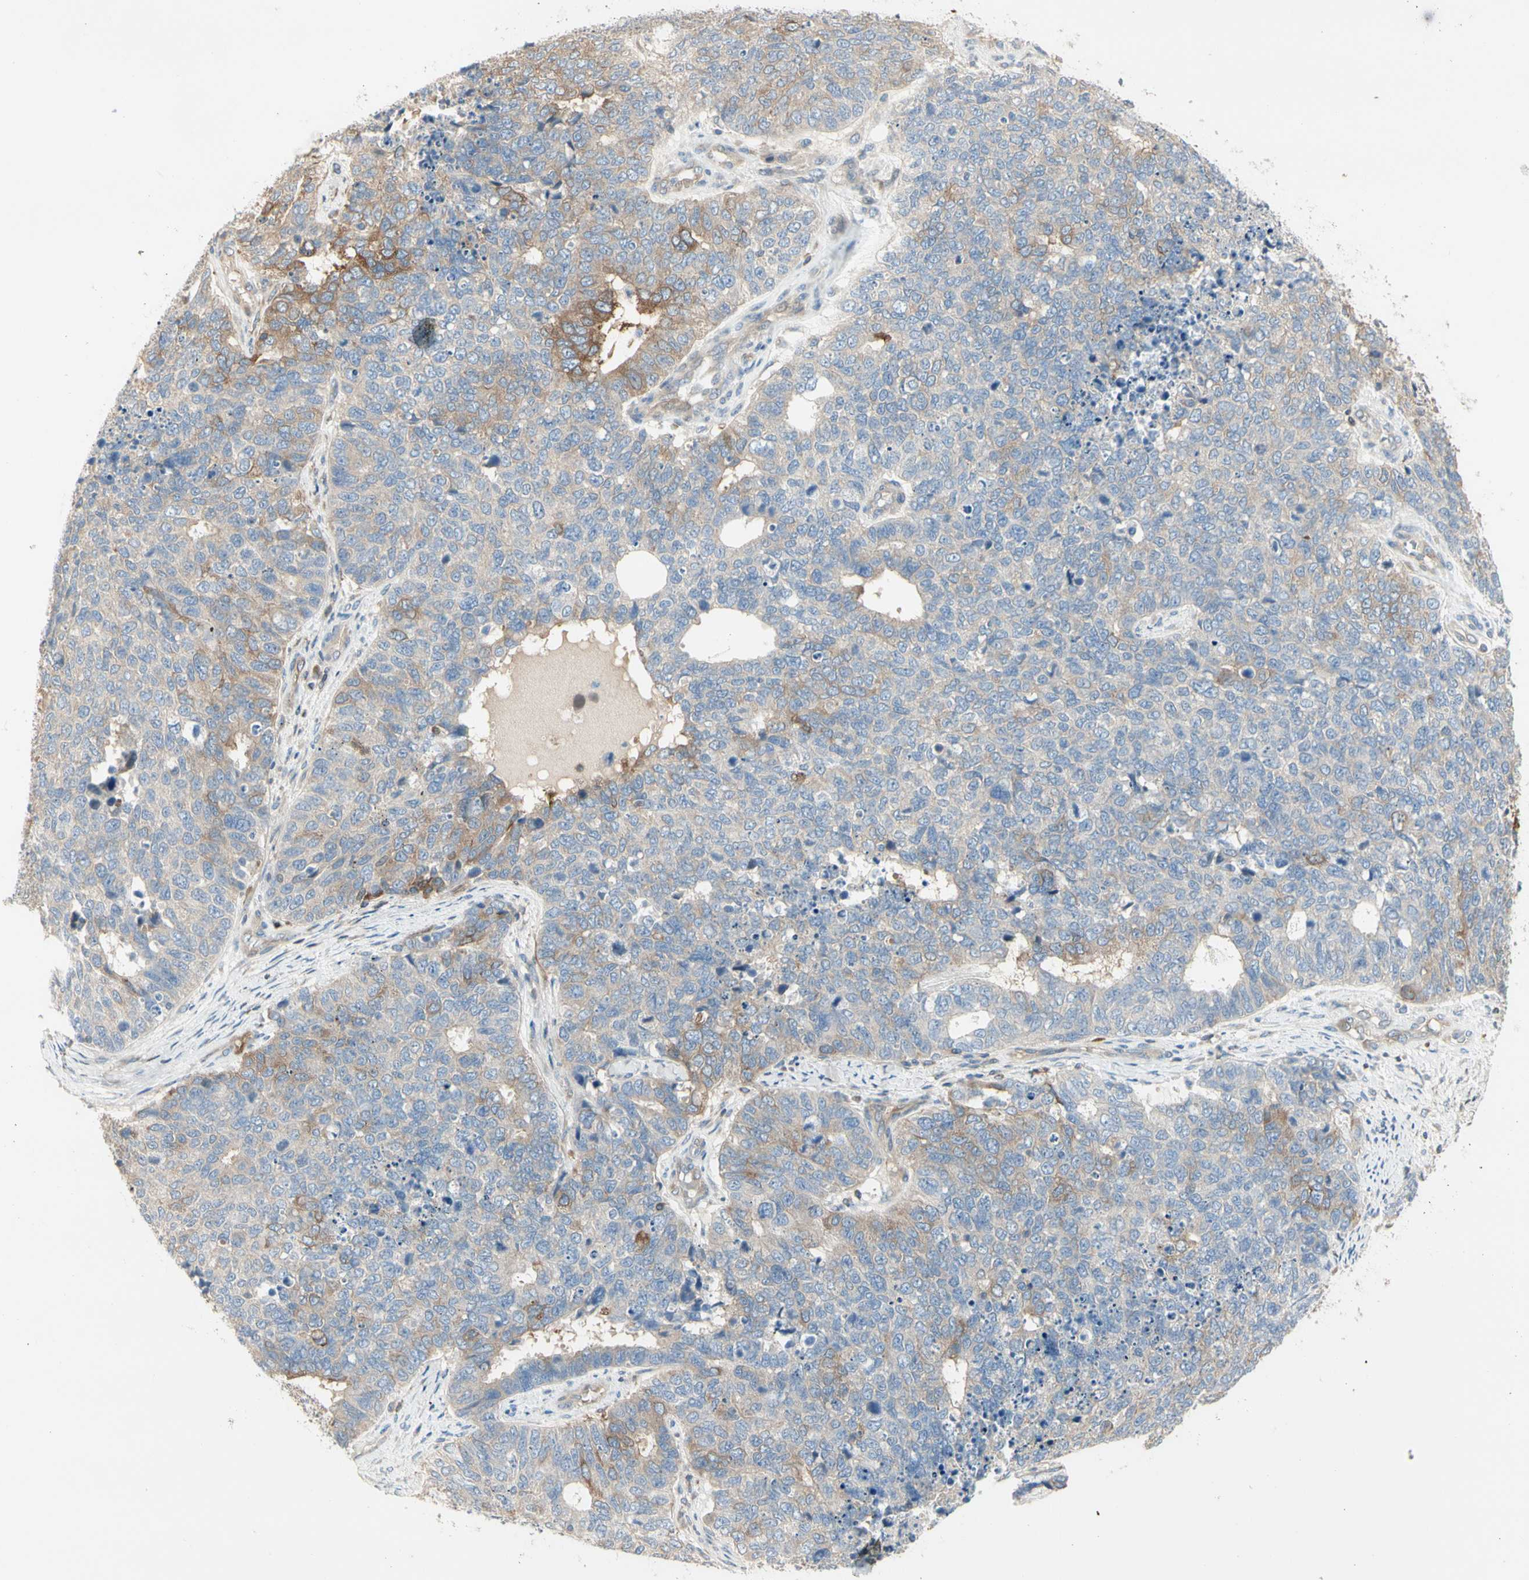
{"staining": {"intensity": "moderate", "quantity": ">75%", "location": "cytoplasmic/membranous"}, "tissue": "cervical cancer", "cell_type": "Tumor cells", "image_type": "cancer", "snomed": [{"axis": "morphology", "description": "Squamous cell carcinoma, NOS"}, {"axis": "topography", "description": "Cervix"}], "caption": "Human cervical cancer (squamous cell carcinoma) stained with a protein marker demonstrates moderate staining in tumor cells.", "gene": "NFKB2", "patient": {"sex": "female", "age": 63}}